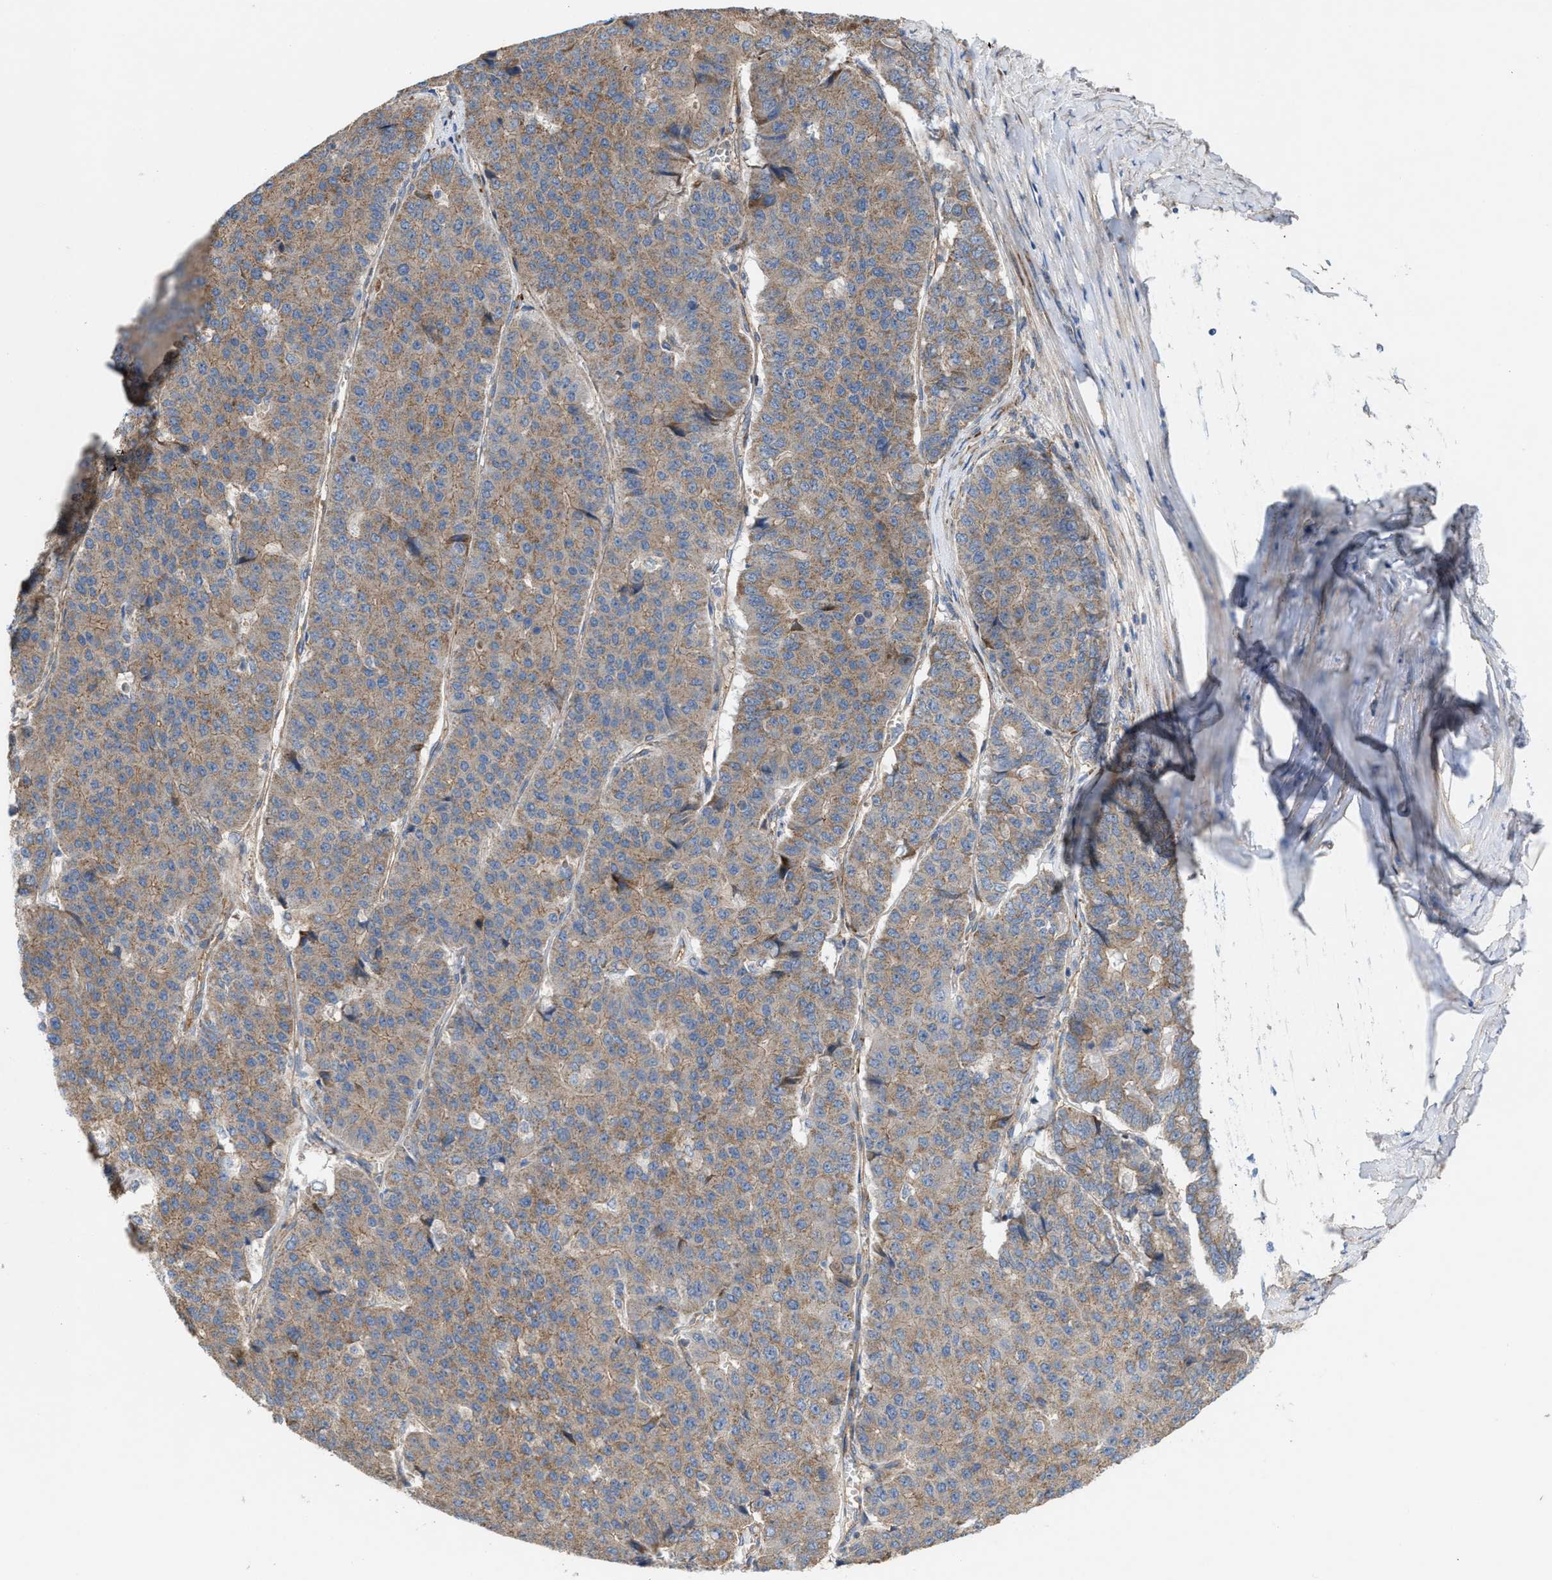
{"staining": {"intensity": "weak", "quantity": ">75%", "location": "cytoplasmic/membranous"}, "tissue": "pancreatic cancer", "cell_type": "Tumor cells", "image_type": "cancer", "snomed": [{"axis": "morphology", "description": "Adenocarcinoma, NOS"}, {"axis": "topography", "description": "Pancreas"}], "caption": "Approximately >75% of tumor cells in adenocarcinoma (pancreatic) reveal weak cytoplasmic/membranous protein positivity as visualized by brown immunohistochemical staining.", "gene": "OXSM", "patient": {"sex": "male", "age": 50}}